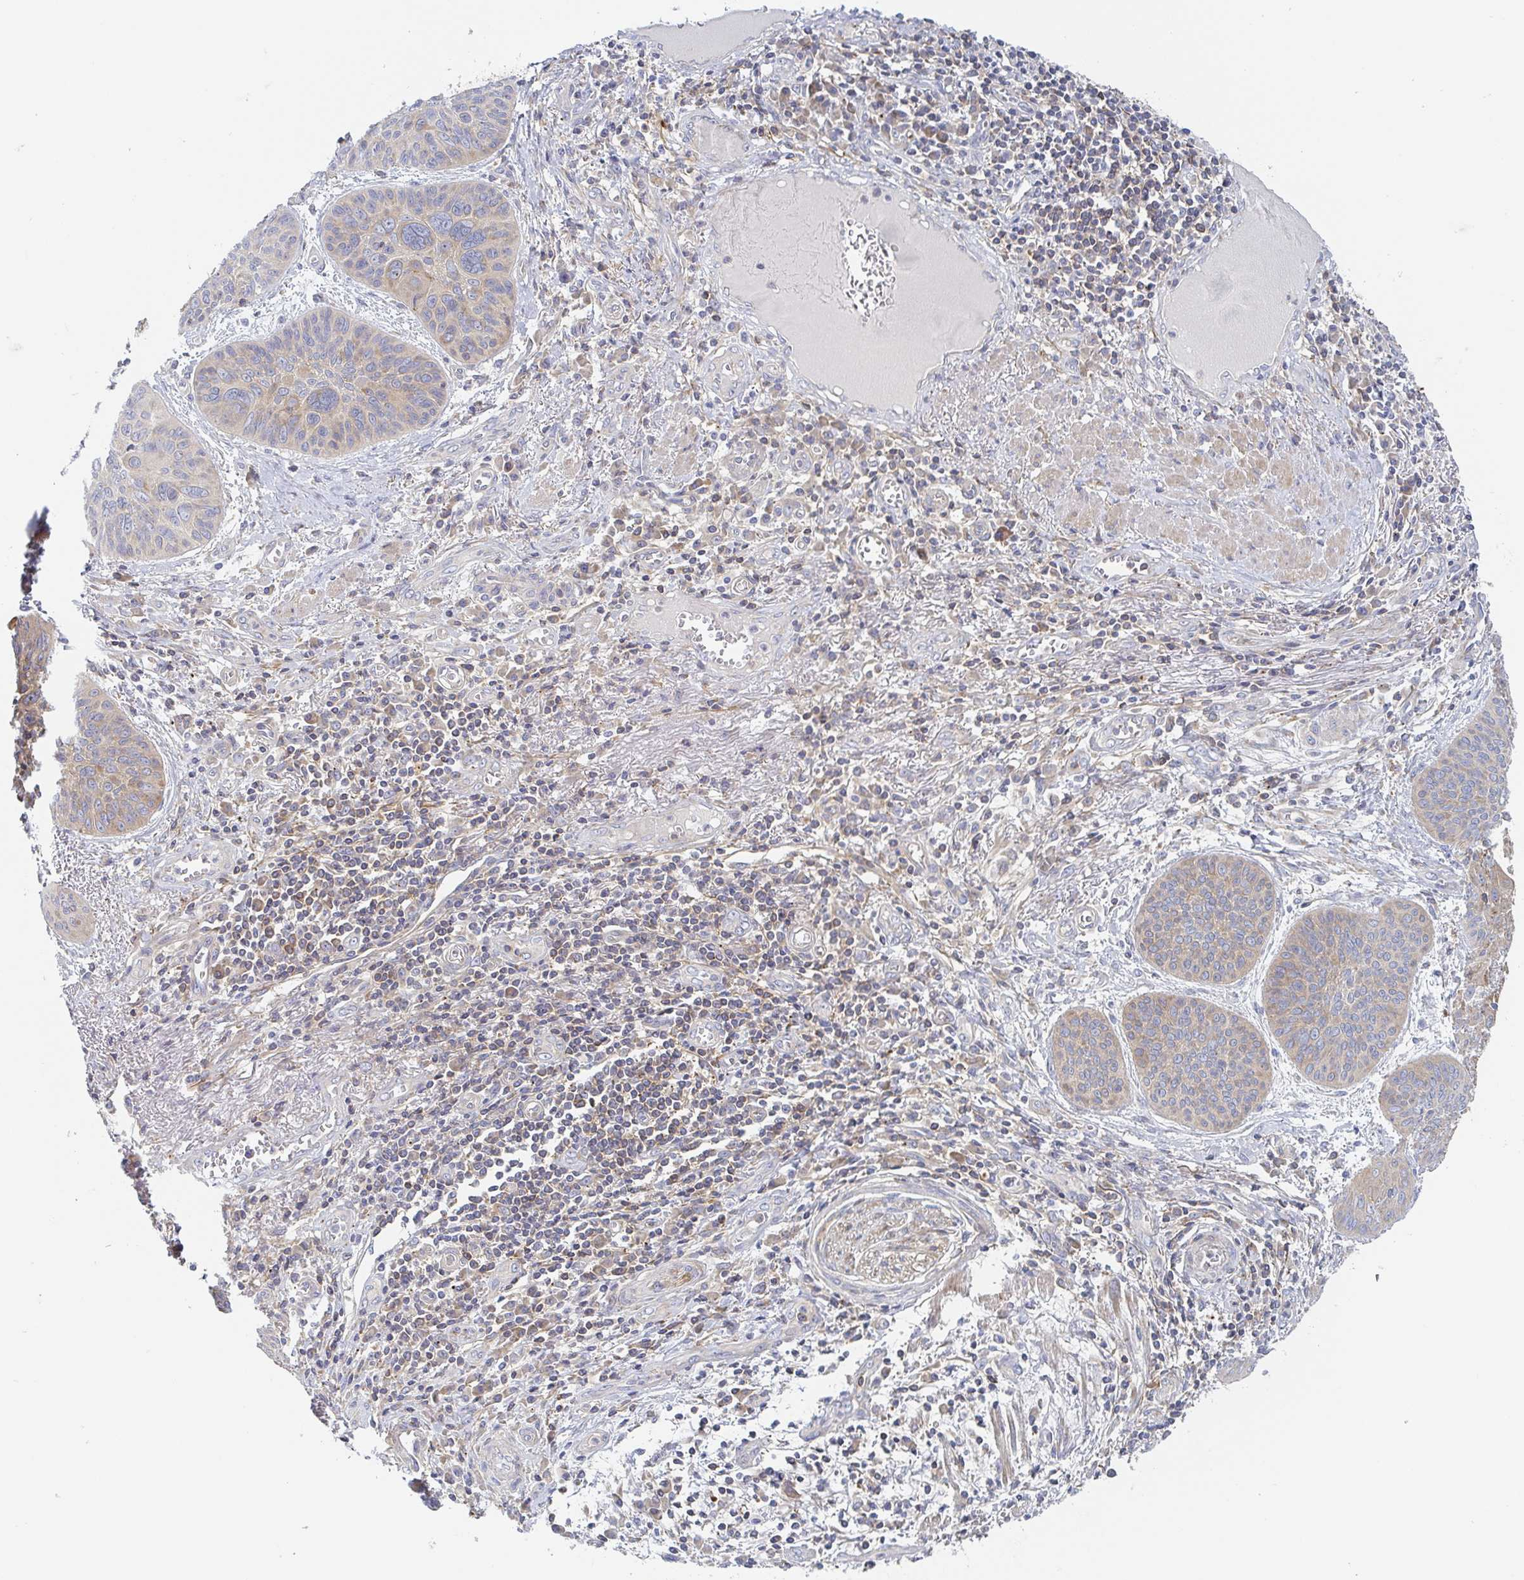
{"staining": {"intensity": "weak", "quantity": ">75%", "location": "cytoplasmic/membranous"}, "tissue": "lung cancer", "cell_type": "Tumor cells", "image_type": "cancer", "snomed": [{"axis": "morphology", "description": "Squamous cell carcinoma, NOS"}, {"axis": "topography", "description": "Lung"}], "caption": "Lung cancer (squamous cell carcinoma) tissue reveals weak cytoplasmic/membranous staining in approximately >75% of tumor cells", "gene": "TUFT1", "patient": {"sex": "male", "age": 74}}